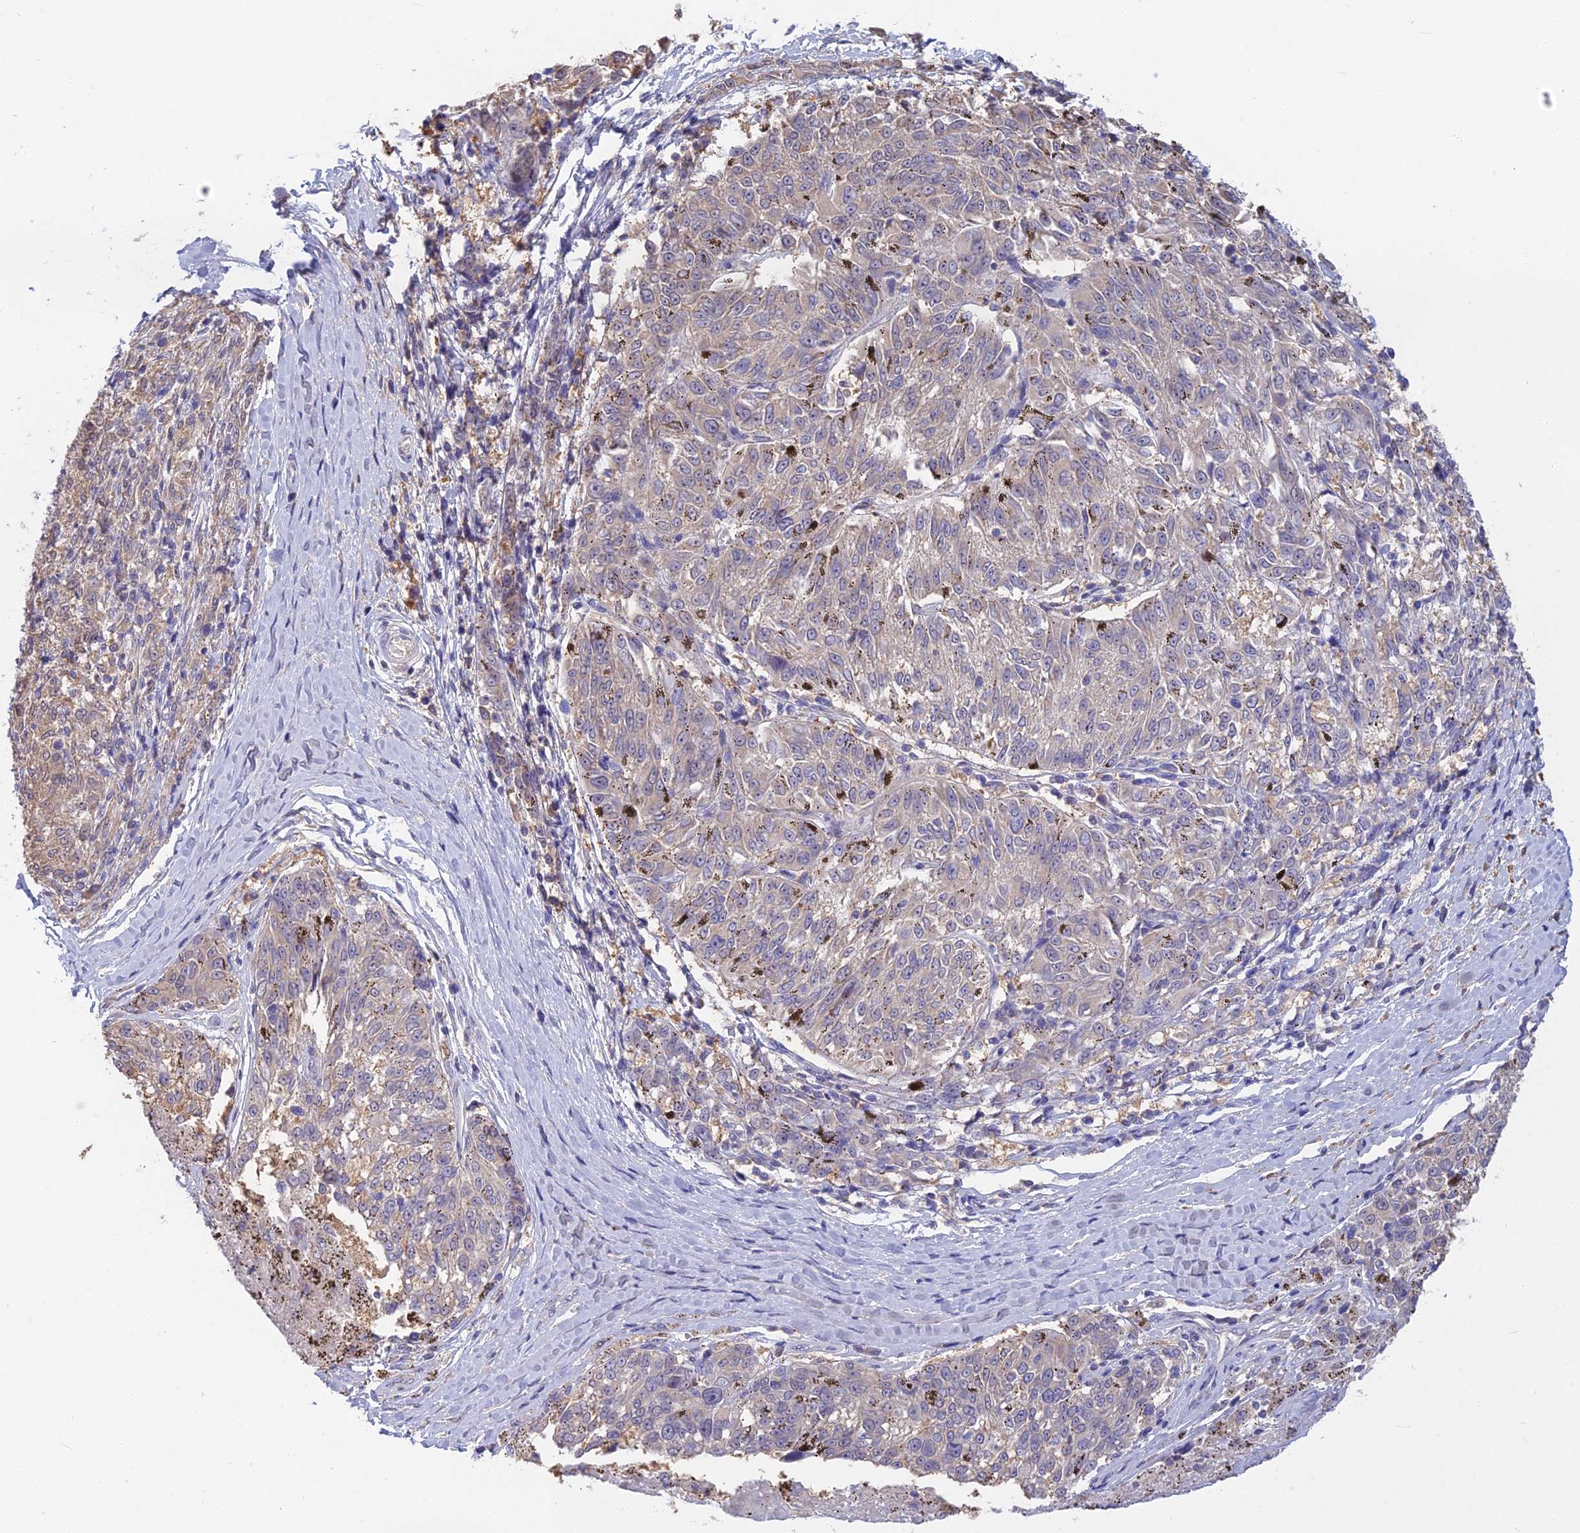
{"staining": {"intensity": "negative", "quantity": "none", "location": "none"}, "tissue": "melanoma", "cell_type": "Tumor cells", "image_type": "cancer", "snomed": [{"axis": "morphology", "description": "Malignant melanoma, NOS"}, {"axis": "topography", "description": "Skin"}], "caption": "The immunohistochemistry micrograph has no significant positivity in tumor cells of melanoma tissue.", "gene": "SNAP91", "patient": {"sex": "female", "age": 72}}